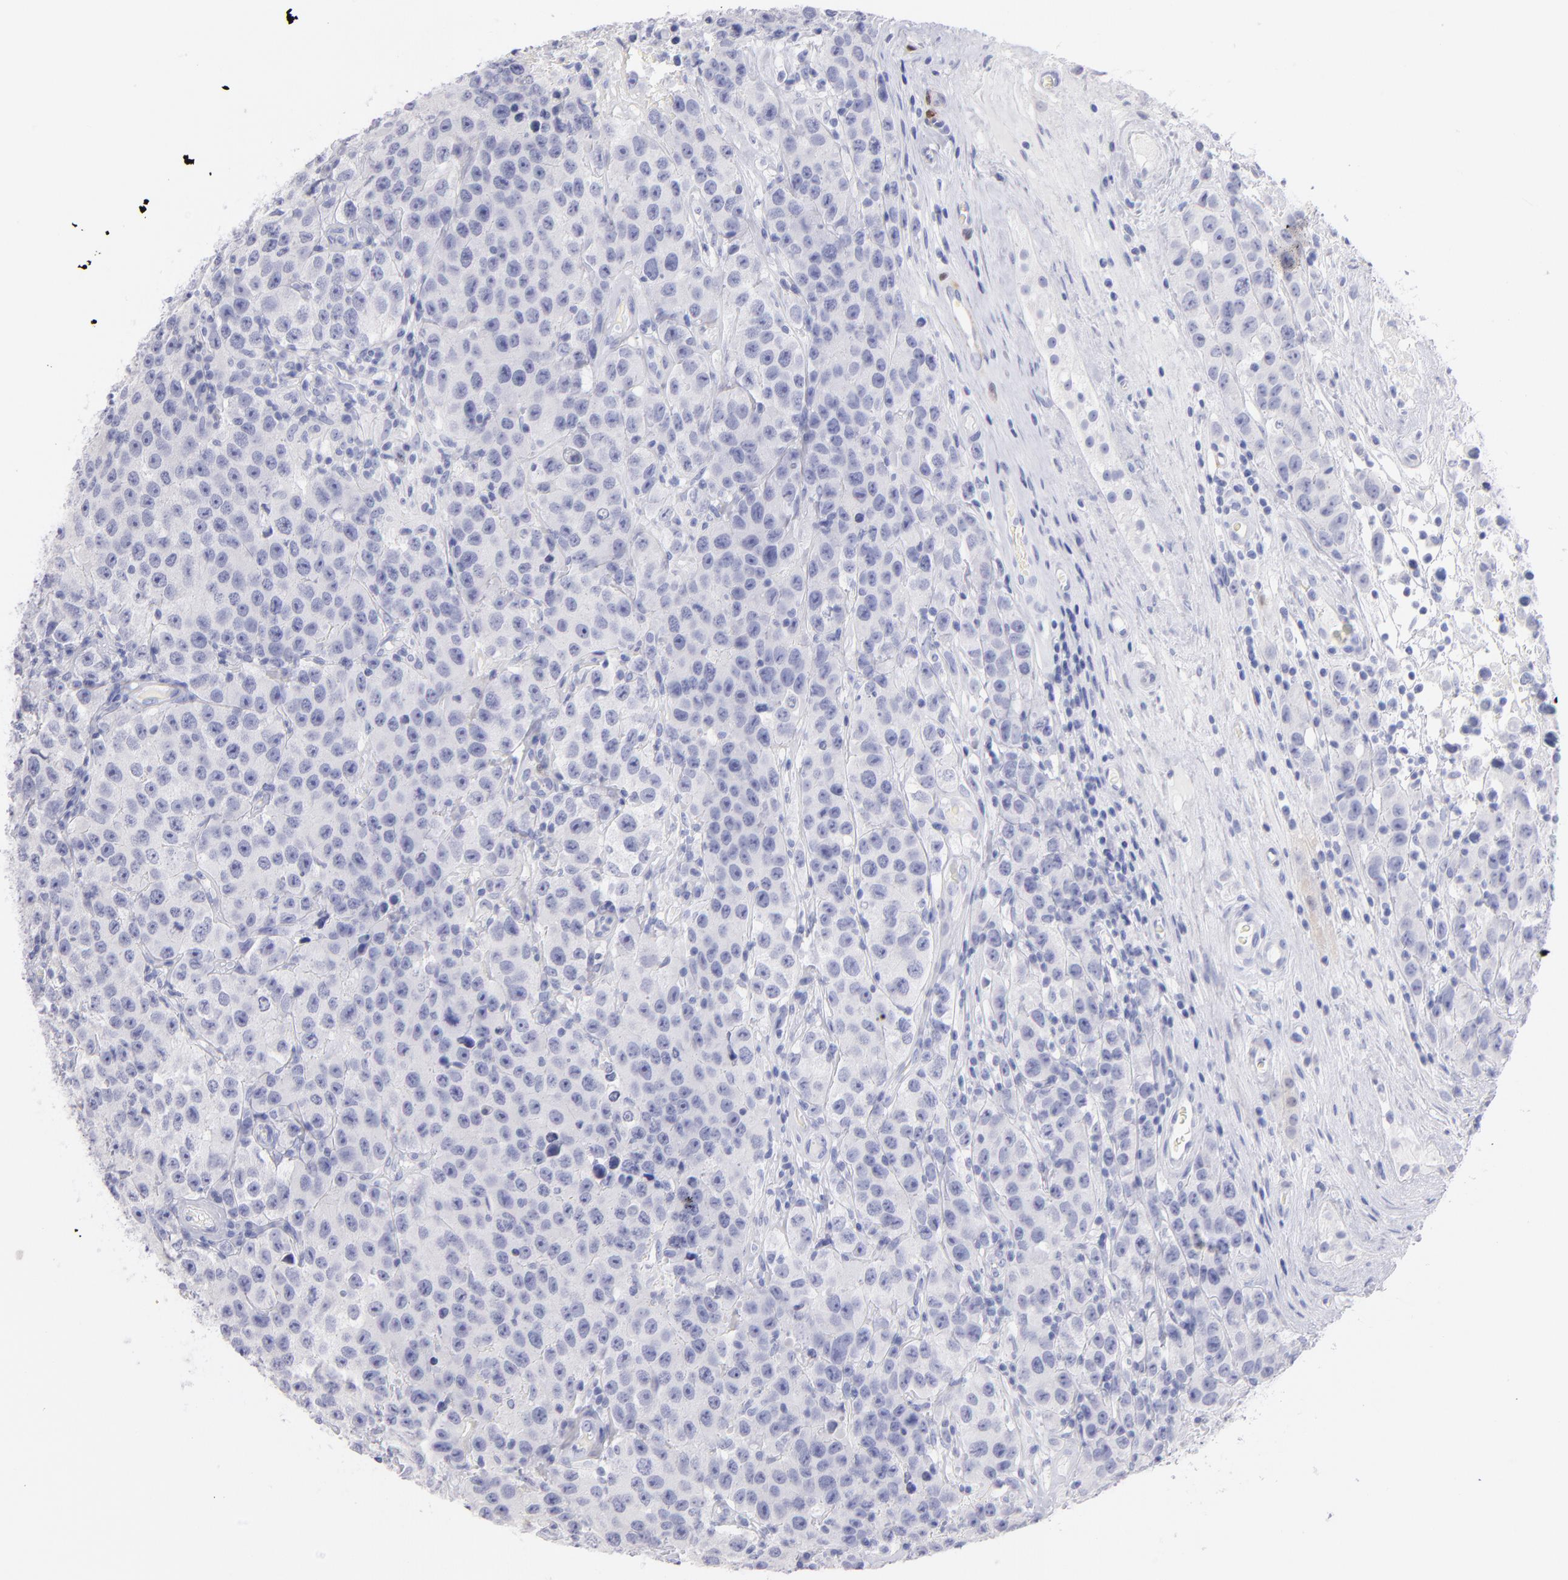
{"staining": {"intensity": "negative", "quantity": "none", "location": "none"}, "tissue": "testis cancer", "cell_type": "Tumor cells", "image_type": "cancer", "snomed": [{"axis": "morphology", "description": "Seminoma, NOS"}, {"axis": "topography", "description": "Testis"}], "caption": "IHC micrograph of human testis seminoma stained for a protein (brown), which exhibits no staining in tumor cells.", "gene": "SCGN", "patient": {"sex": "male", "age": 52}}